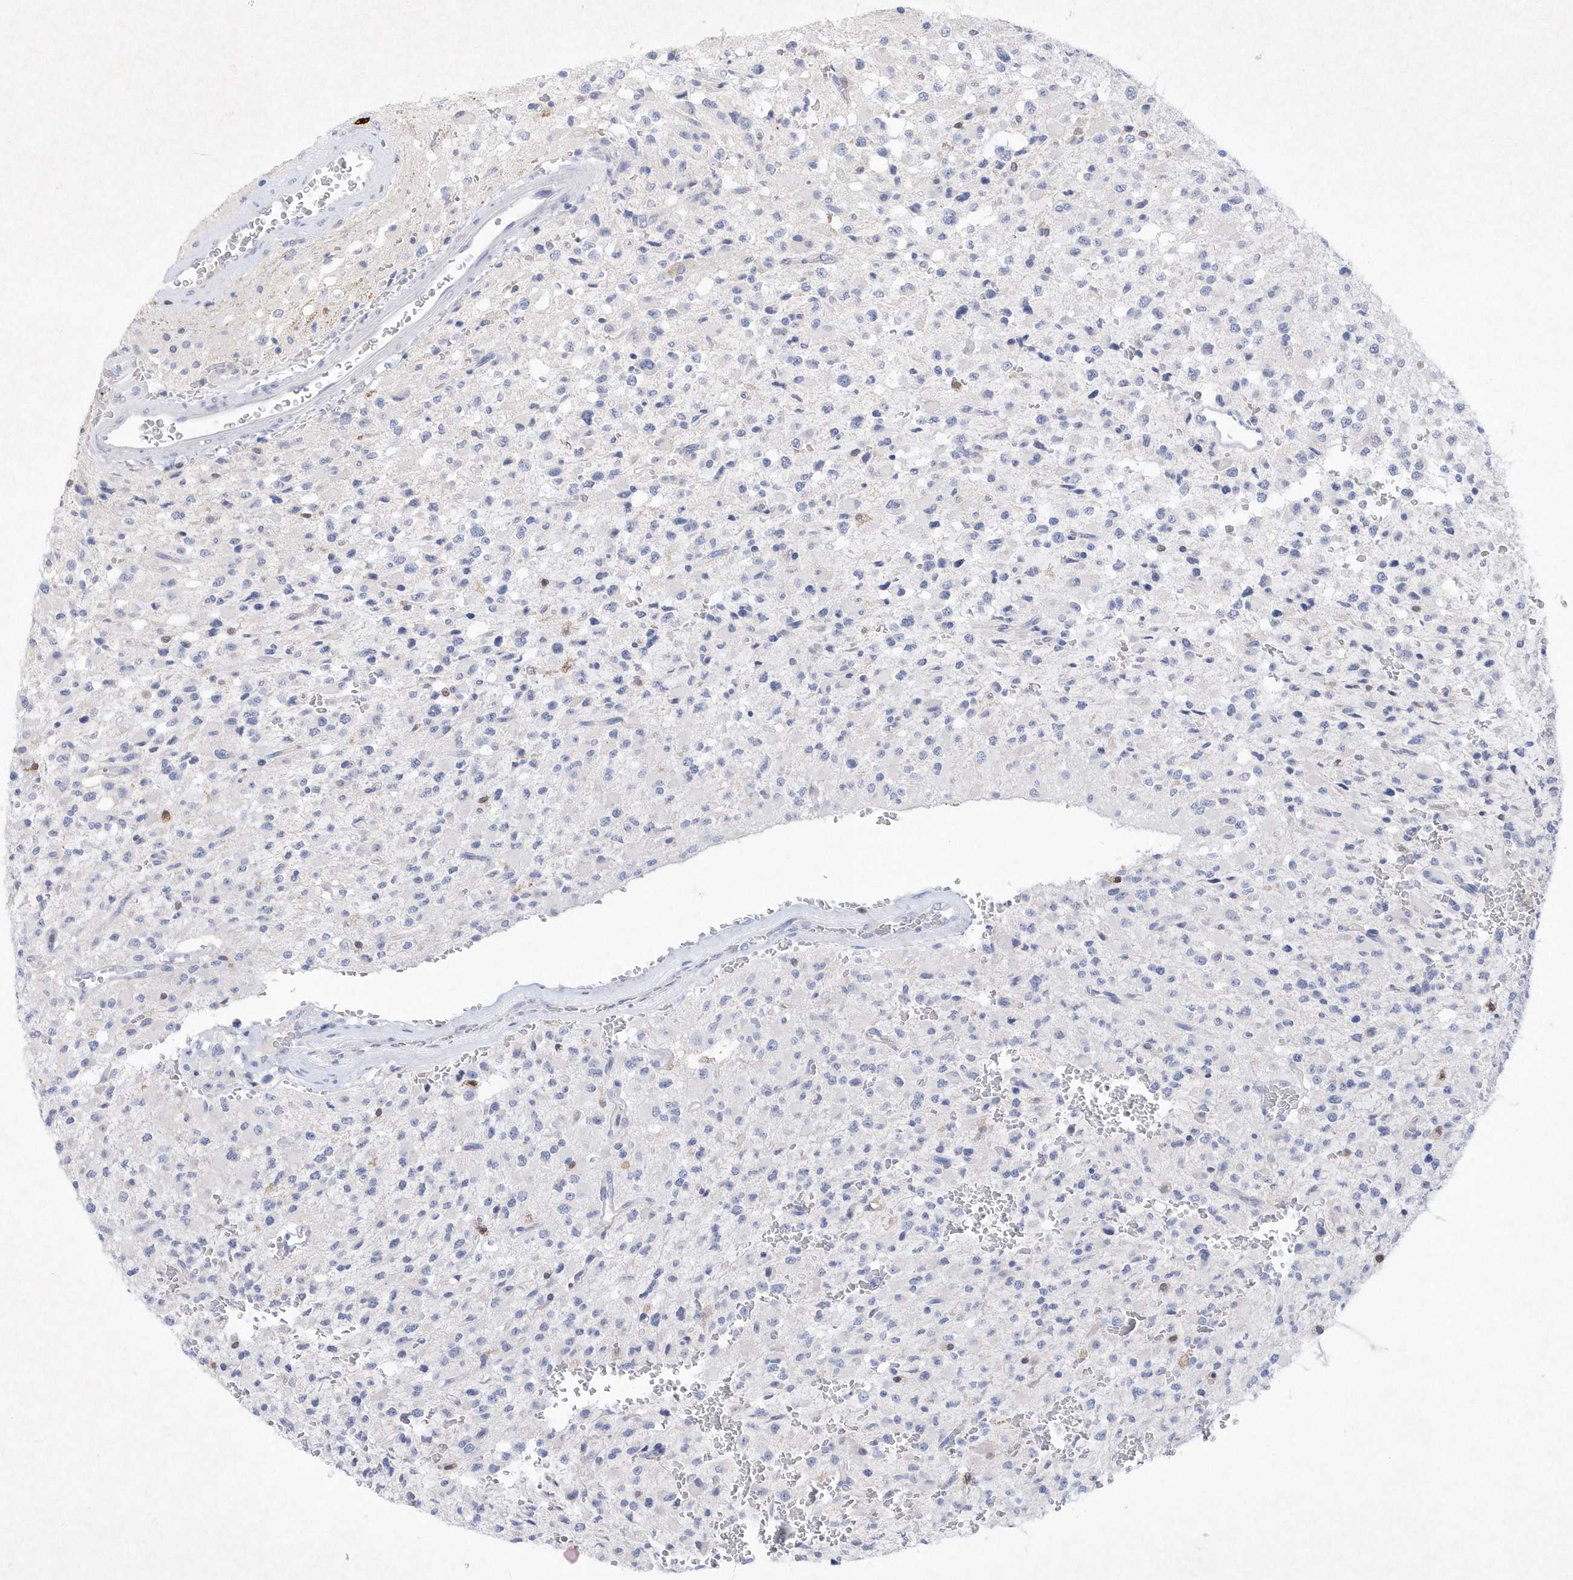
{"staining": {"intensity": "negative", "quantity": "none", "location": "none"}, "tissue": "glioma", "cell_type": "Tumor cells", "image_type": "cancer", "snomed": [{"axis": "morphology", "description": "Glioma, malignant, High grade"}, {"axis": "topography", "description": "Brain"}], "caption": "Immunohistochemistry histopathology image of human malignant glioma (high-grade) stained for a protein (brown), which displays no expression in tumor cells.", "gene": "BHLHA15", "patient": {"sex": "male", "age": 34}}